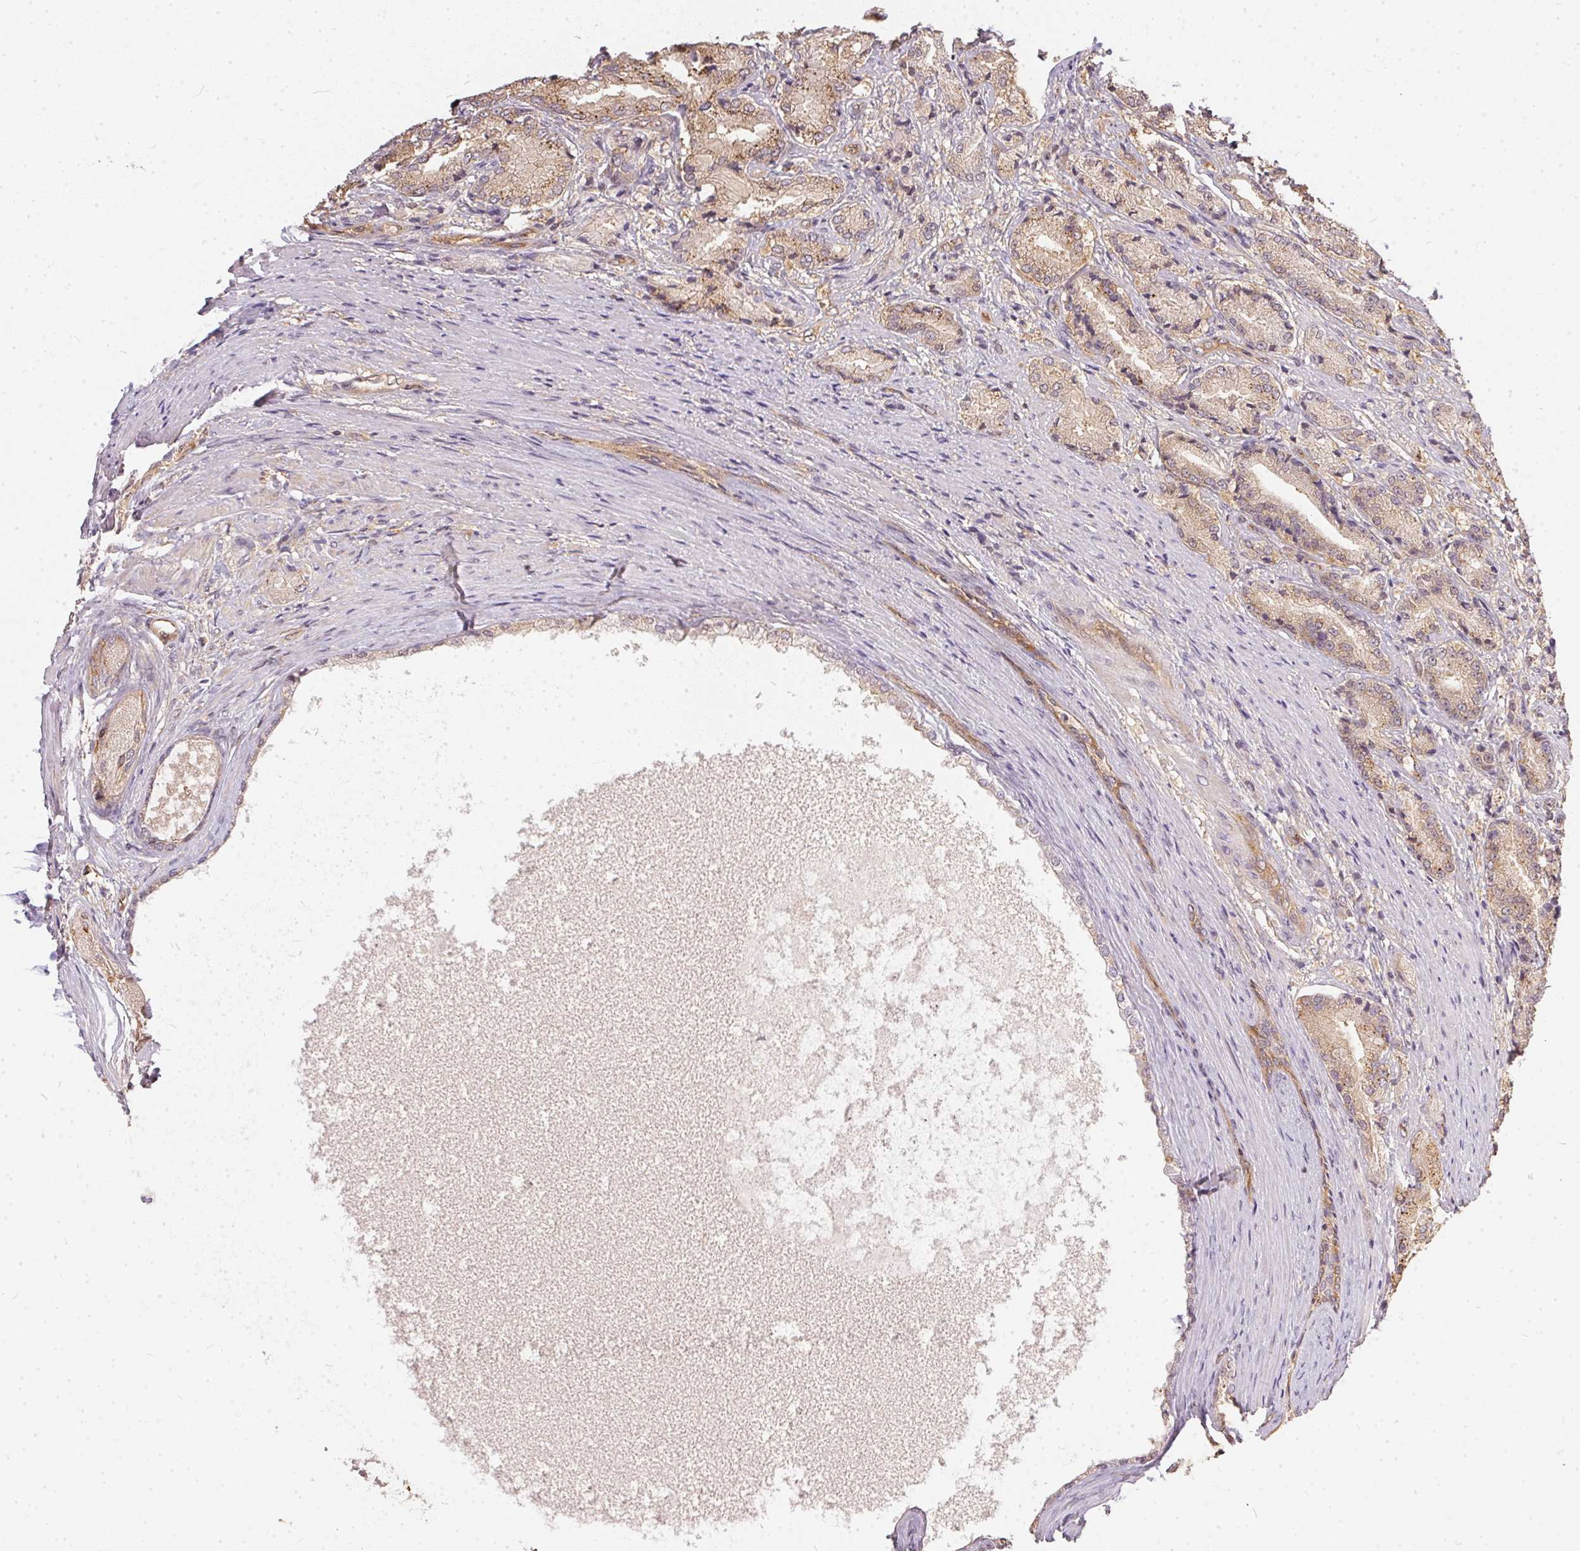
{"staining": {"intensity": "weak", "quantity": ">75%", "location": "cytoplasmic/membranous"}, "tissue": "prostate cancer", "cell_type": "Tumor cells", "image_type": "cancer", "snomed": [{"axis": "morphology", "description": "Adenocarcinoma, High grade"}, {"axis": "topography", "description": "Prostate and seminal vesicle, NOS"}], "caption": "Immunohistochemistry (IHC) of human prostate cancer (high-grade adenocarcinoma) shows low levels of weak cytoplasmic/membranous expression in approximately >75% of tumor cells.", "gene": "BLMH", "patient": {"sex": "male", "age": 61}}